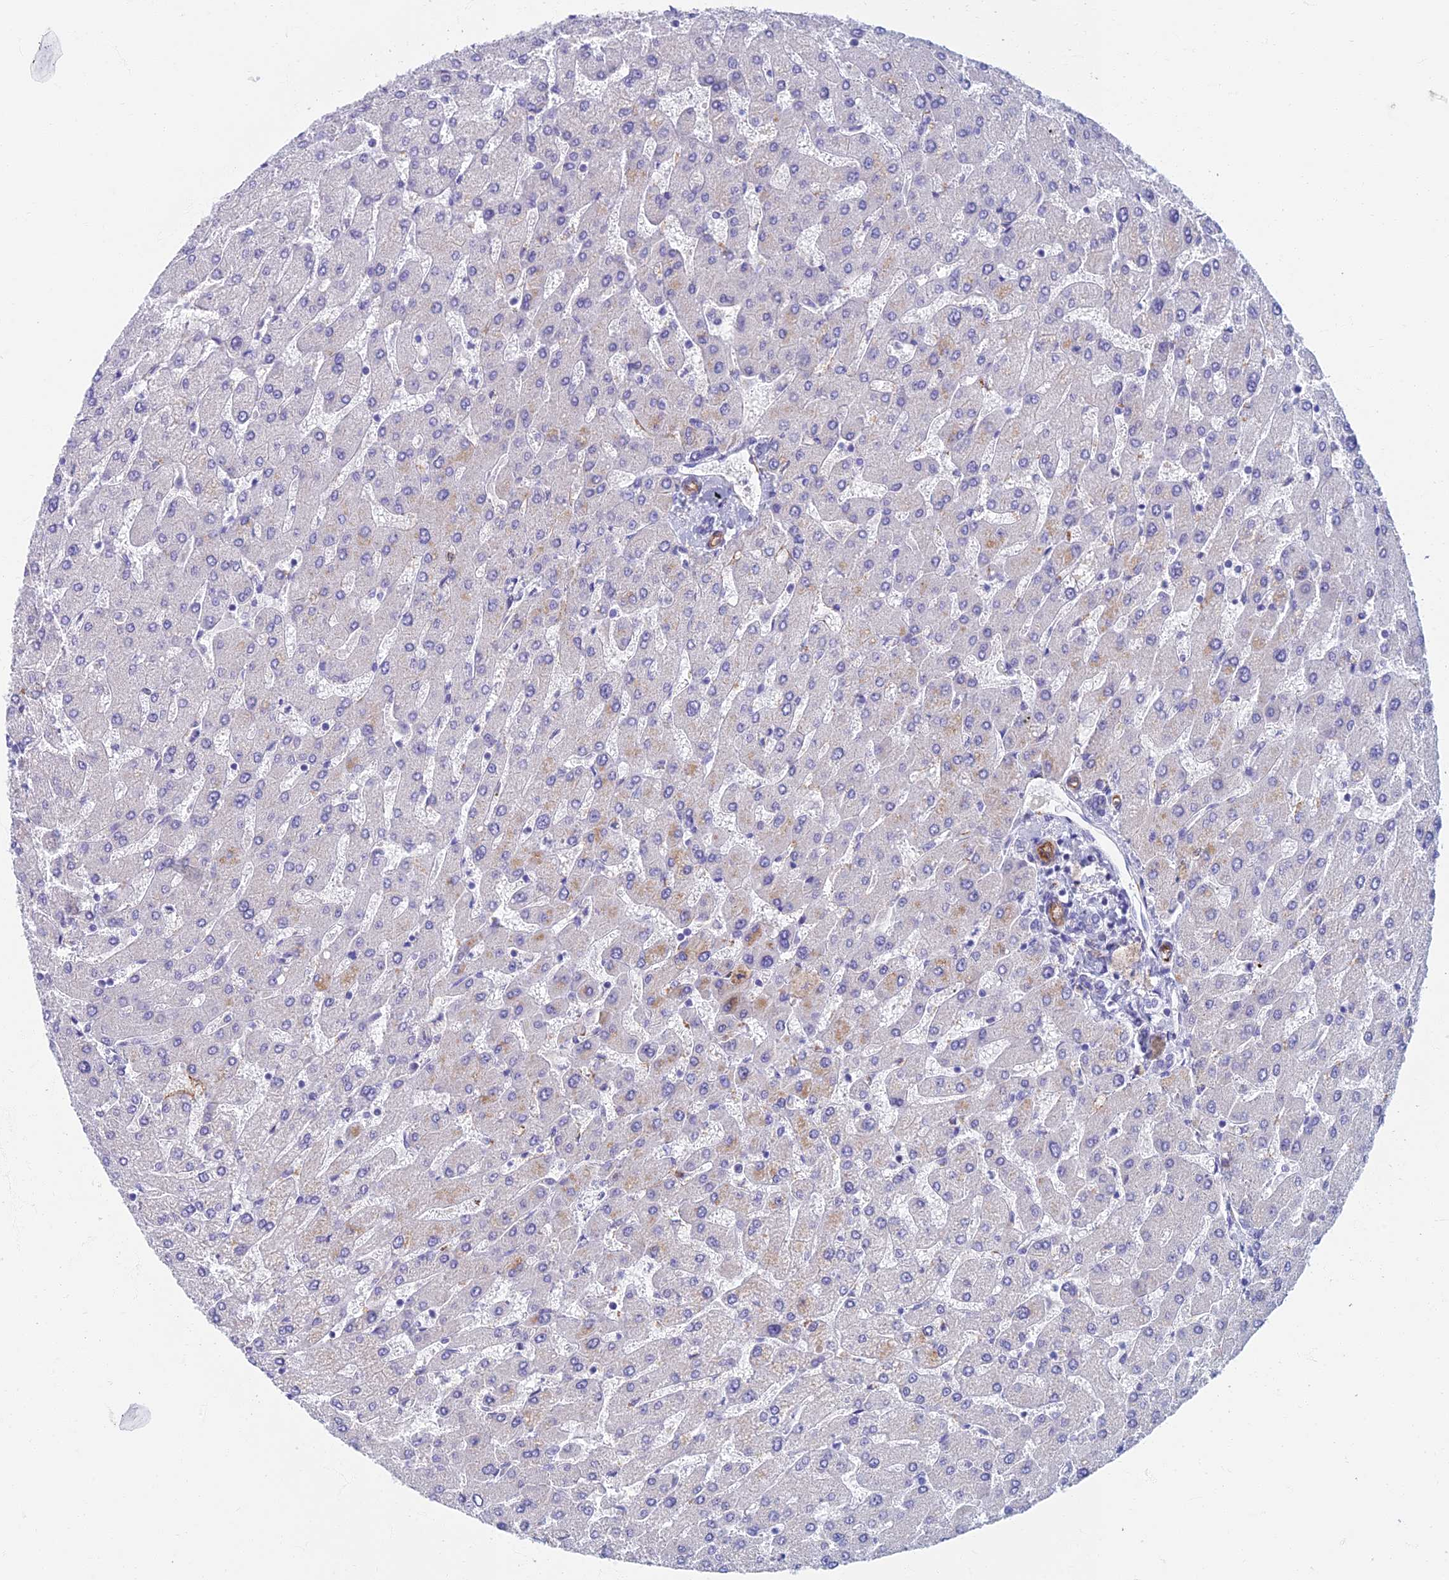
{"staining": {"intensity": "negative", "quantity": "none", "location": "none"}, "tissue": "liver", "cell_type": "Cholangiocytes", "image_type": "normal", "snomed": [{"axis": "morphology", "description": "Normal tissue, NOS"}, {"axis": "topography", "description": "Liver"}], "caption": "Immunohistochemistry micrograph of unremarkable liver stained for a protein (brown), which reveals no expression in cholangiocytes. (IHC, brightfield microscopy, high magnification).", "gene": "ETFRF1", "patient": {"sex": "male", "age": 55}}